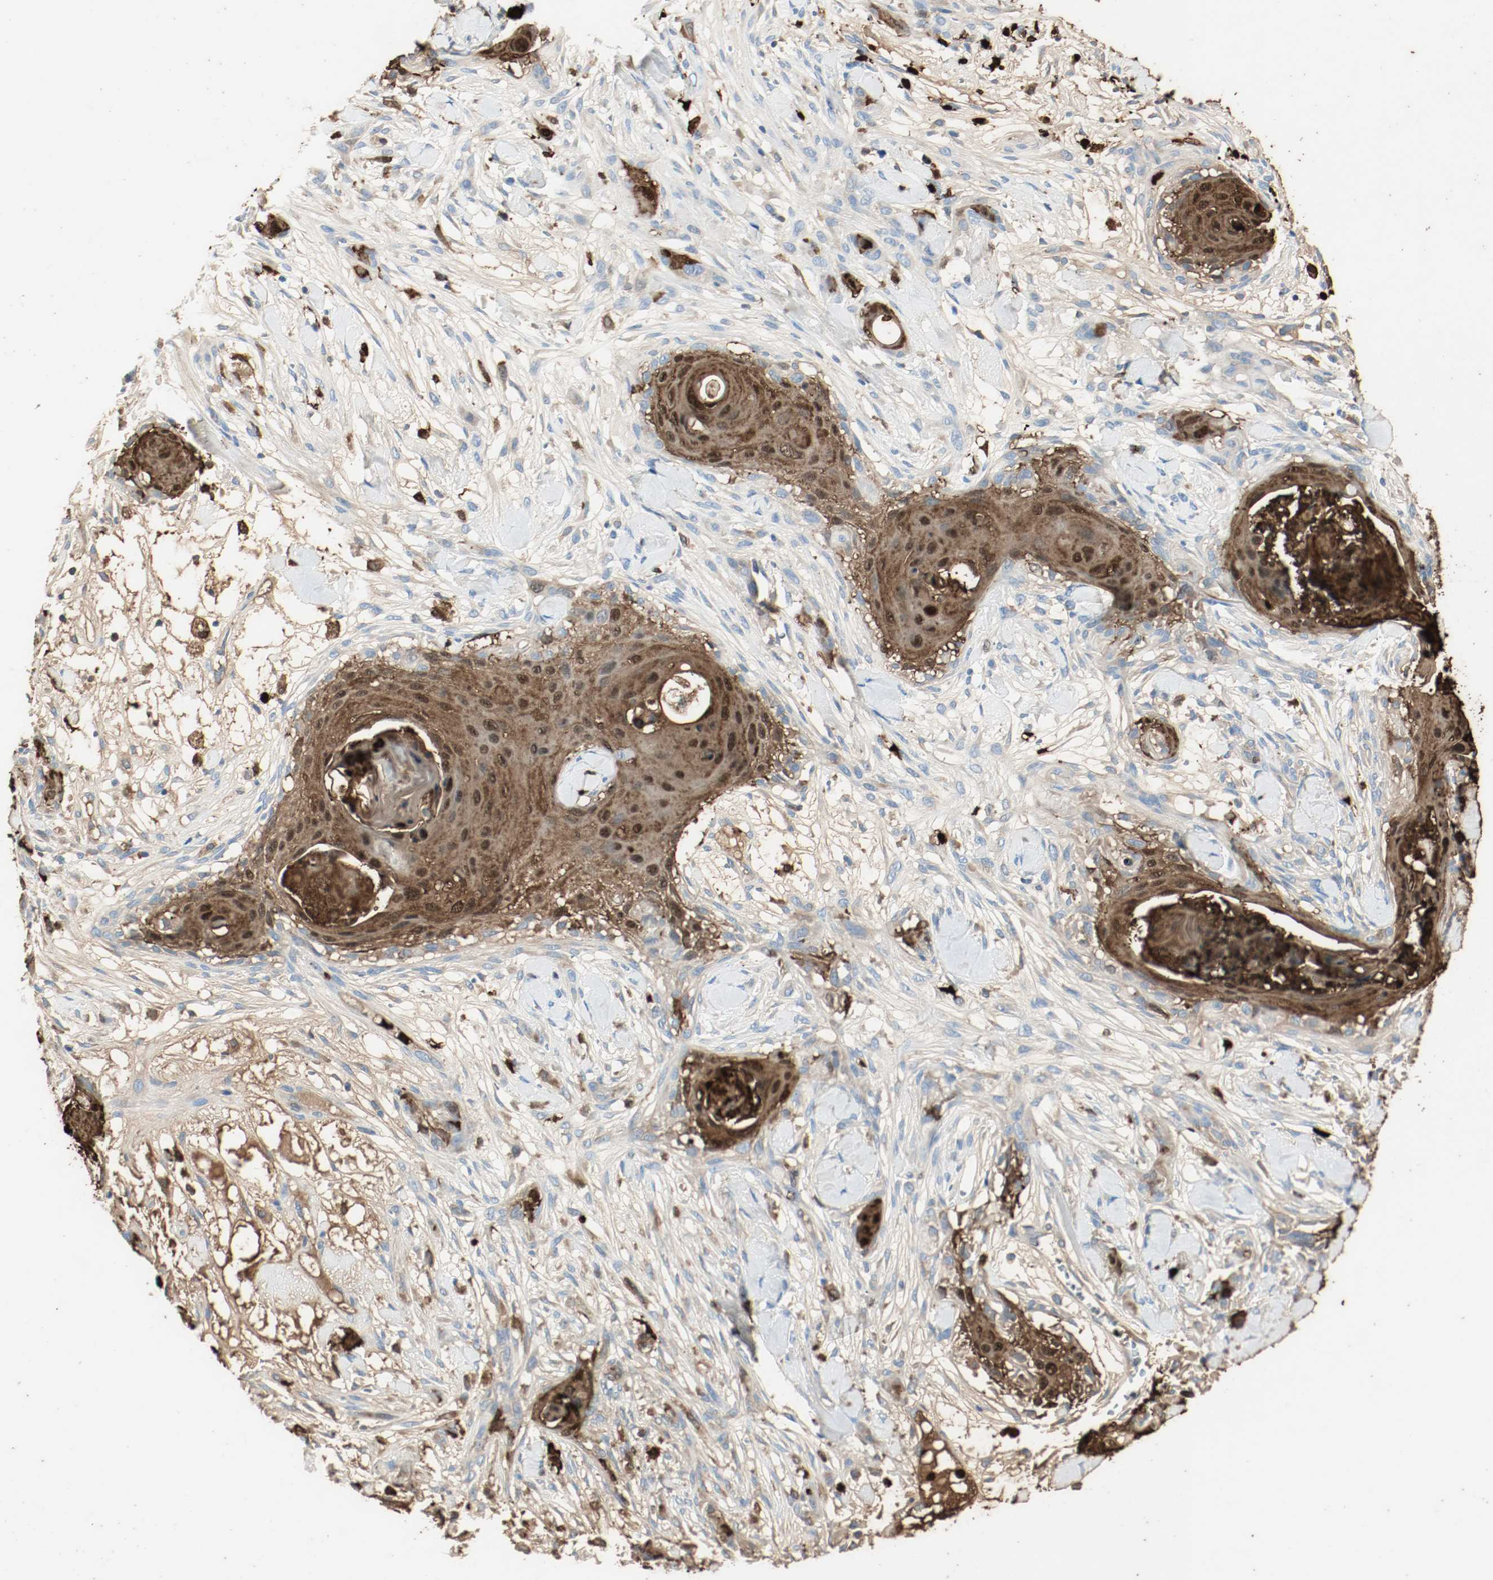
{"staining": {"intensity": "strong", "quantity": "25%-75%", "location": "cytoplasmic/membranous"}, "tissue": "skin cancer", "cell_type": "Tumor cells", "image_type": "cancer", "snomed": [{"axis": "morphology", "description": "Squamous cell carcinoma, NOS"}, {"axis": "topography", "description": "Skin"}], "caption": "Protein expression analysis of human skin cancer reveals strong cytoplasmic/membranous expression in approximately 25%-75% of tumor cells.", "gene": "S100A9", "patient": {"sex": "female", "age": 59}}